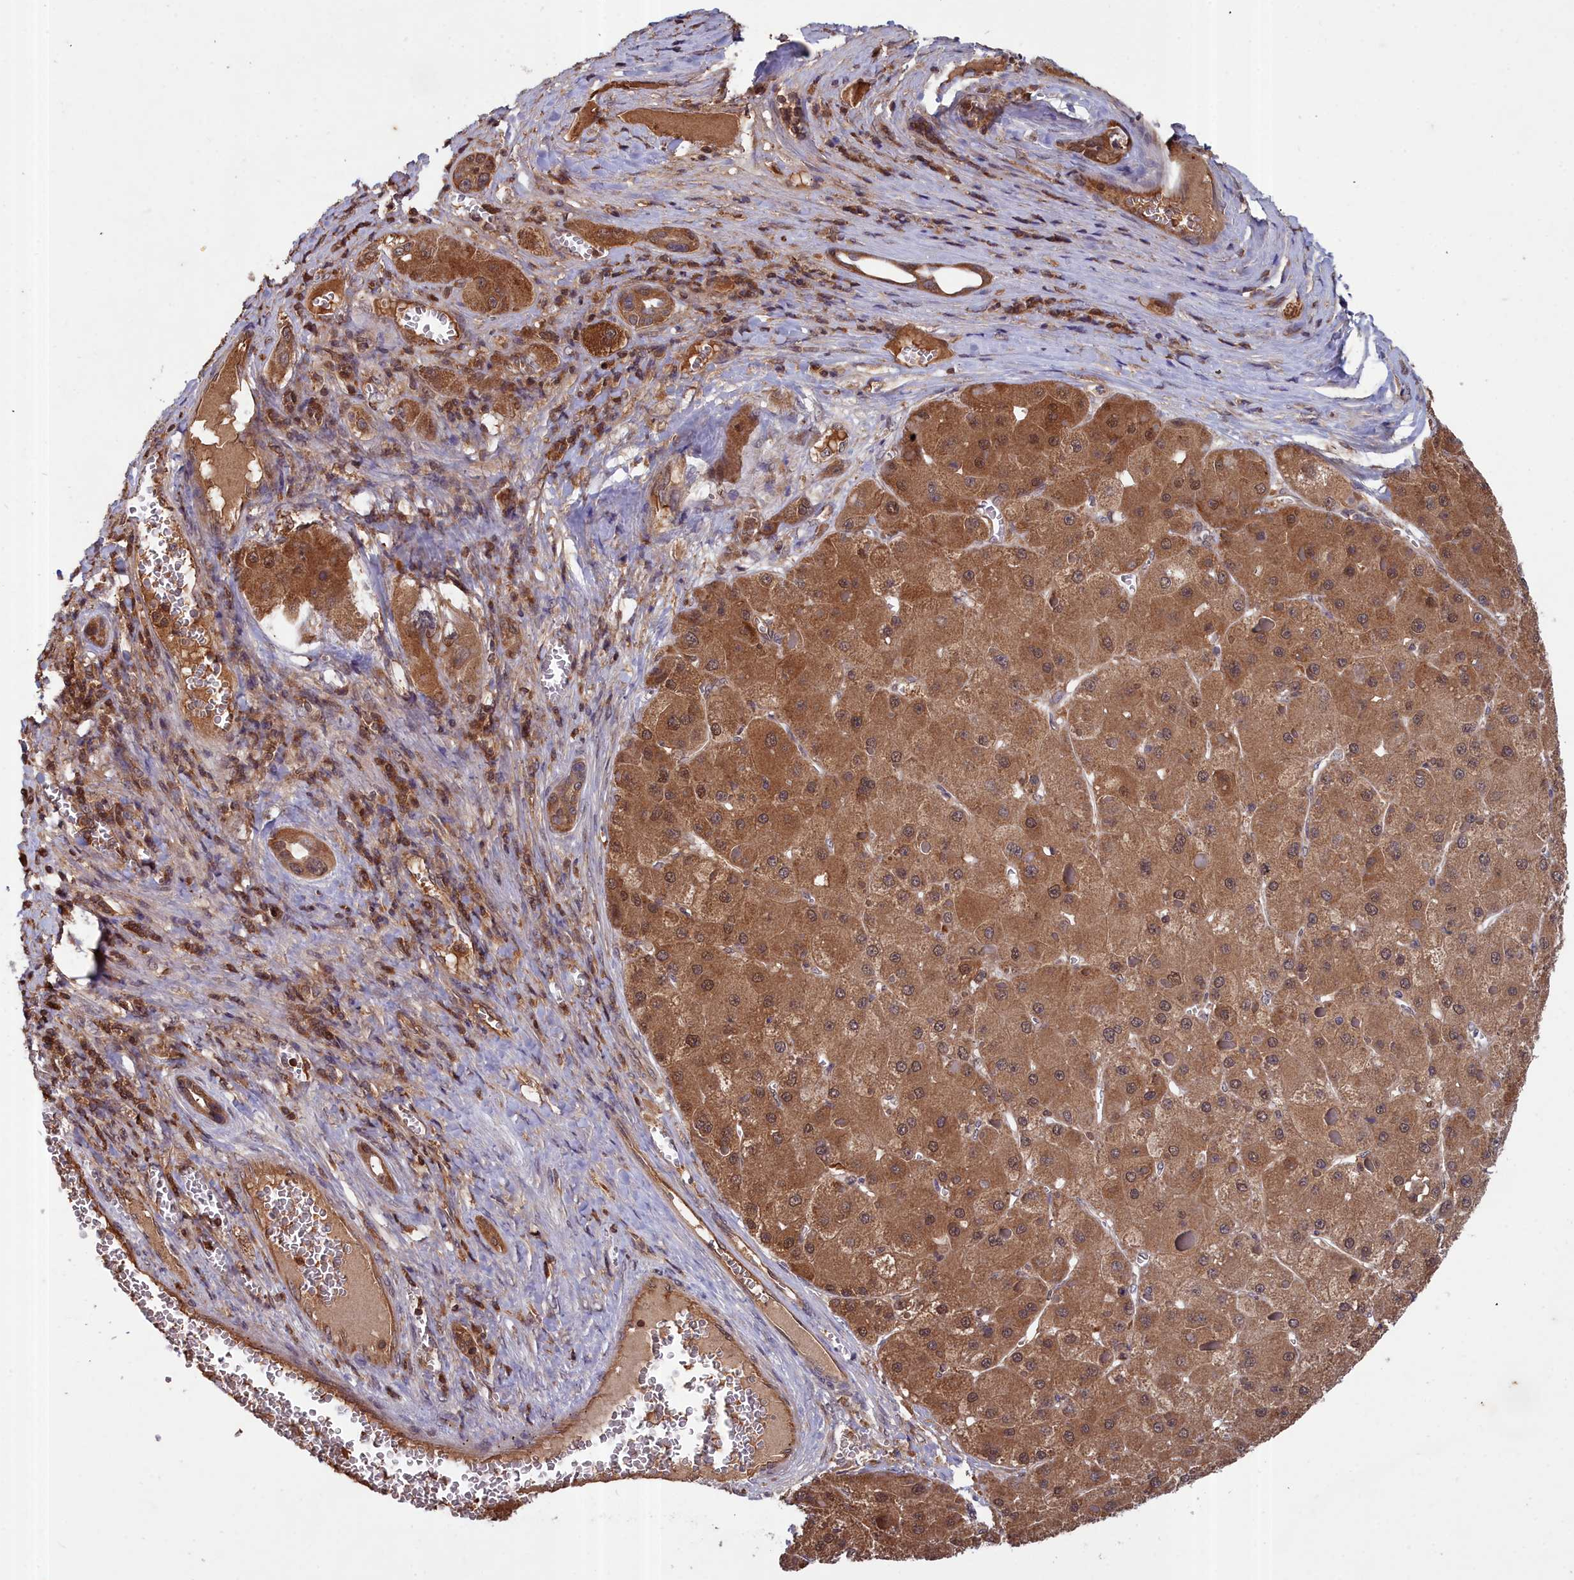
{"staining": {"intensity": "moderate", "quantity": ">75%", "location": "cytoplasmic/membranous,nuclear"}, "tissue": "liver cancer", "cell_type": "Tumor cells", "image_type": "cancer", "snomed": [{"axis": "morphology", "description": "Carcinoma, Hepatocellular, NOS"}, {"axis": "topography", "description": "Liver"}], "caption": "A high-resolution micrograph shows IHC staining of liver hepatocellular carcinoma, which exhibits moderate cytoplasmic/membranous and nuclear positivity in about >75% of tumor cells. (brown staining indicates protein expression, while blue staining denotes nuclei).", "gene": "GFRA2", "patient": {"sex": "female", "age": 73}}